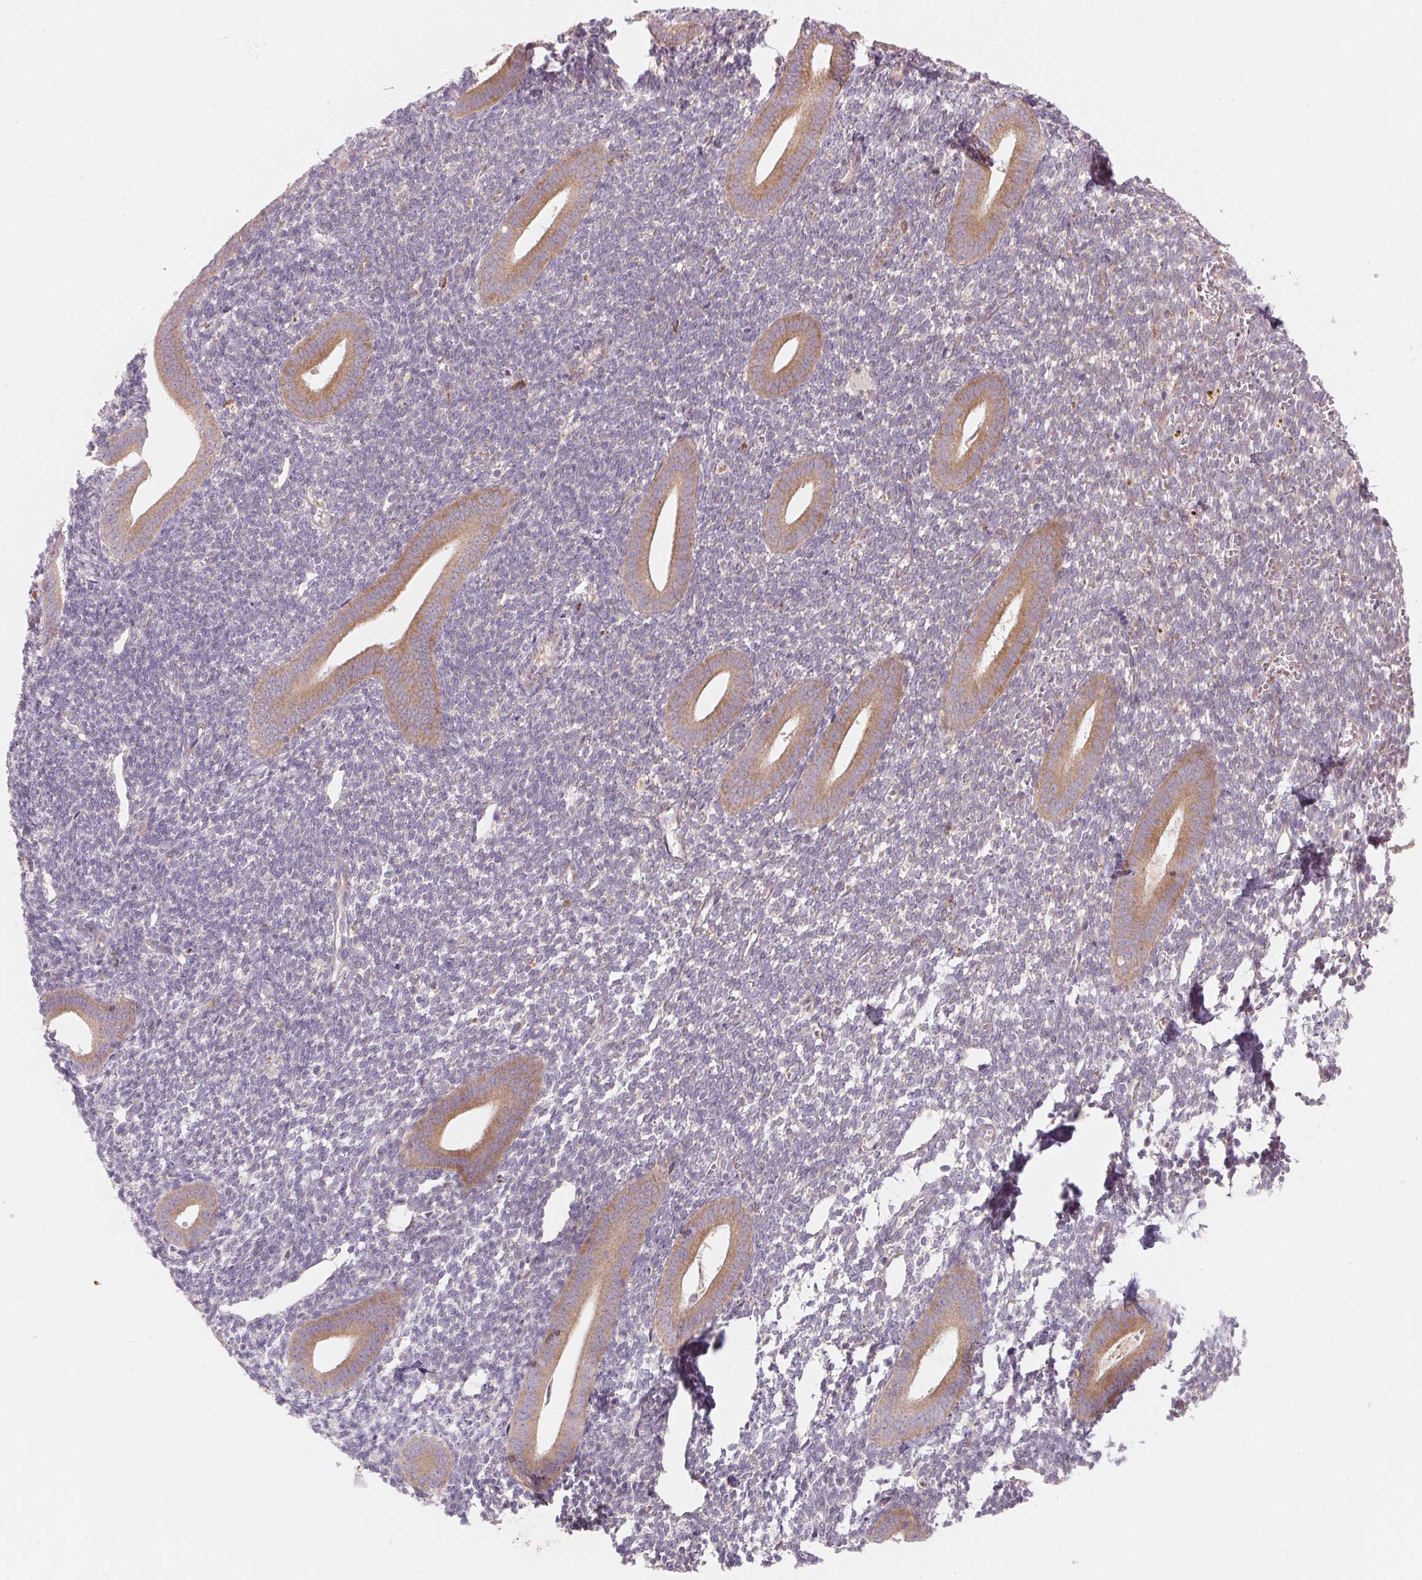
{"staining": {"intensity": "negative", "quantity": "none", "location": "none"}, "tissue": "endometrium", "cell_type": "Cells in endometrial stroma", "image_type": "normal", "snomed": [{"axis": "morphology", "description": "Normal tissue, NOS"}, {"axis": "topography", "description": "Endometrium"}], "caption": "Immunohistochemistry histopathology image of benign endometrium: endometrium stained with DAB (3,3'-diaminobenzidine) exhibits no significant protein expression in cells in endometrial stroma. The staining was performed using DAB to visualize the protein expression in brown, while the nuclei were stained in blue with hematoxylin (Magnification: 20x).", "gene": "BLOC1S2", "patient": {"sex": "female", "age": 25}}